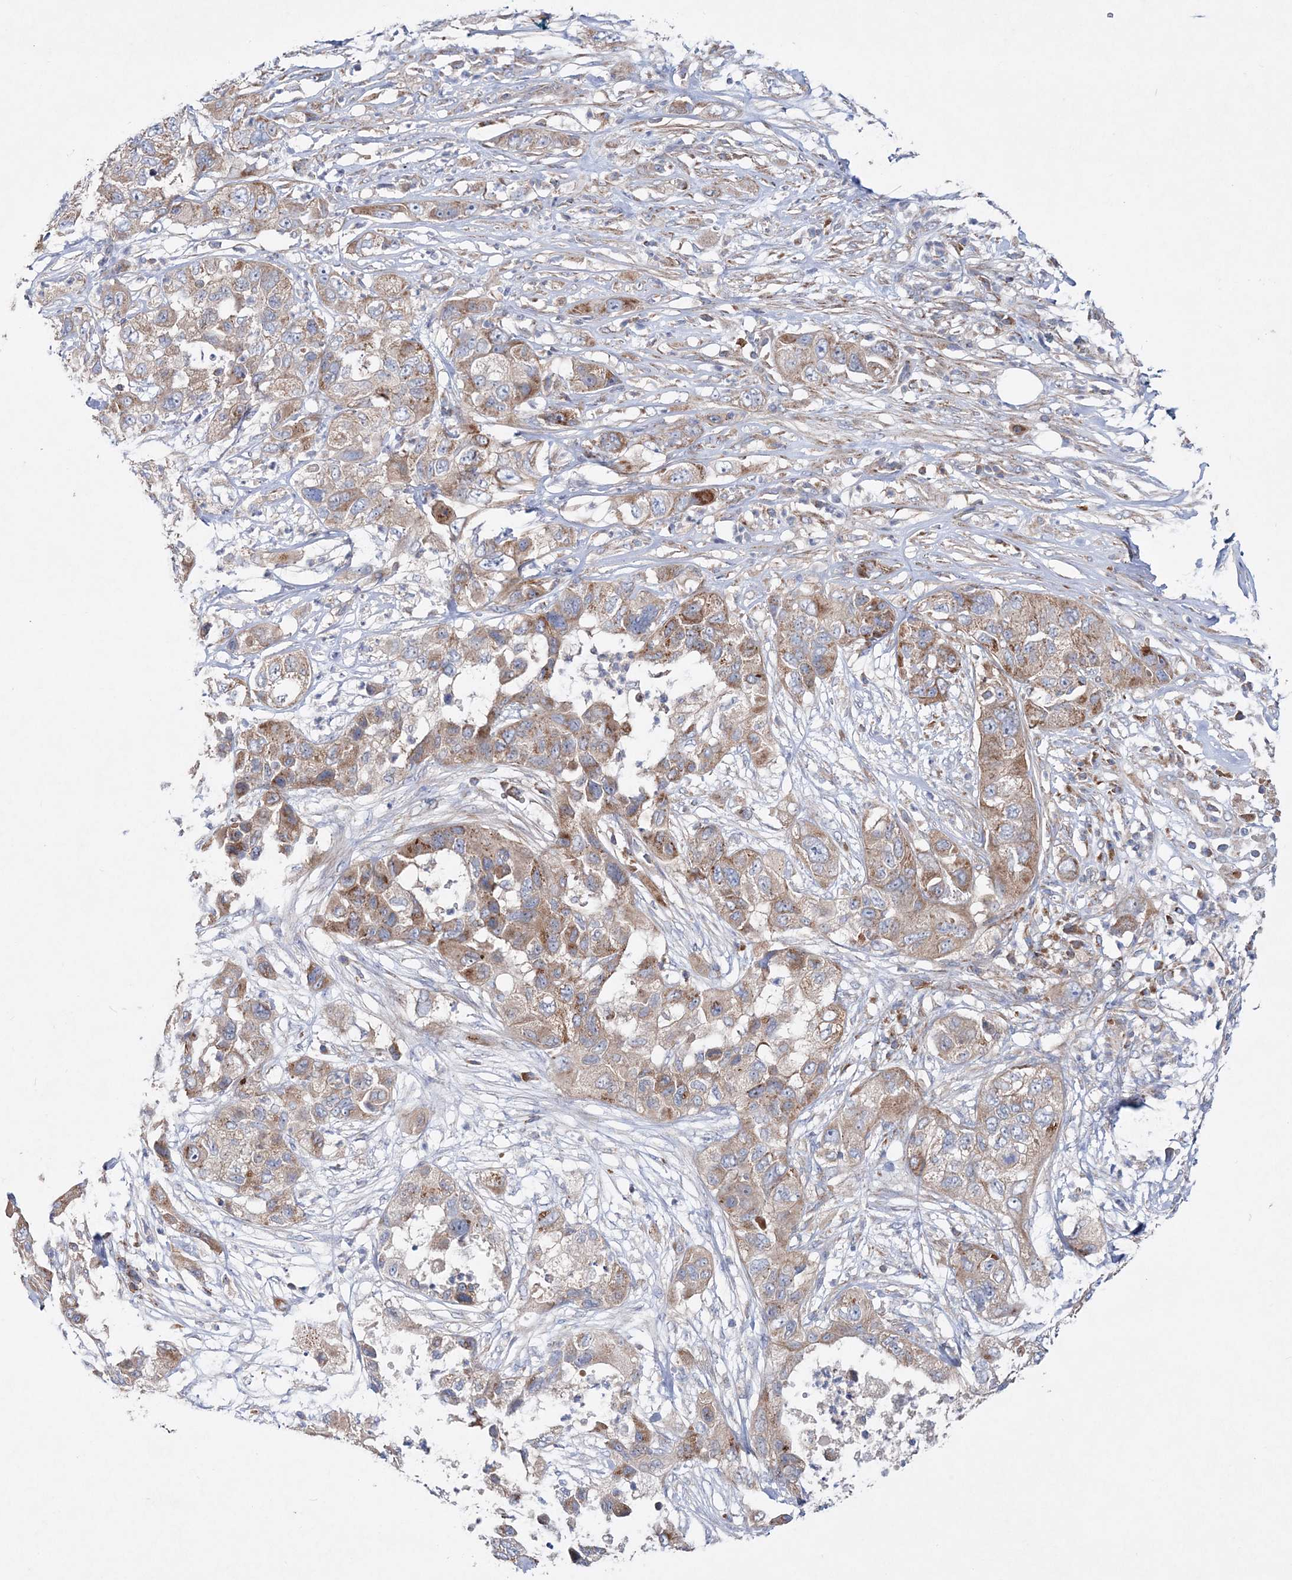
{"staining": {"intensity": "moderate", "quantity": ">75%", "location": "cytoplasmic/membranous"}, "tissue": "pancreatic cancer", "cell_type": "Tumor cells", "image_type": "cancer", "snomed": [{"axis": "morphology", "description": "Adenocarcinoma, NOS"}, {"axis": "topography", "description": "Pancreas"}], "caption": "The micrograph reveals immunohistochemical staining of adenocarcinoma (pancreatic). There is moderate cytoplasmic/membranous staining is present in about >75% of tumor cells. (IHC, brightfield microscopy, high magnification).", "gene": "NGLY1", "patient": {"sex": "female", "age": 78}}